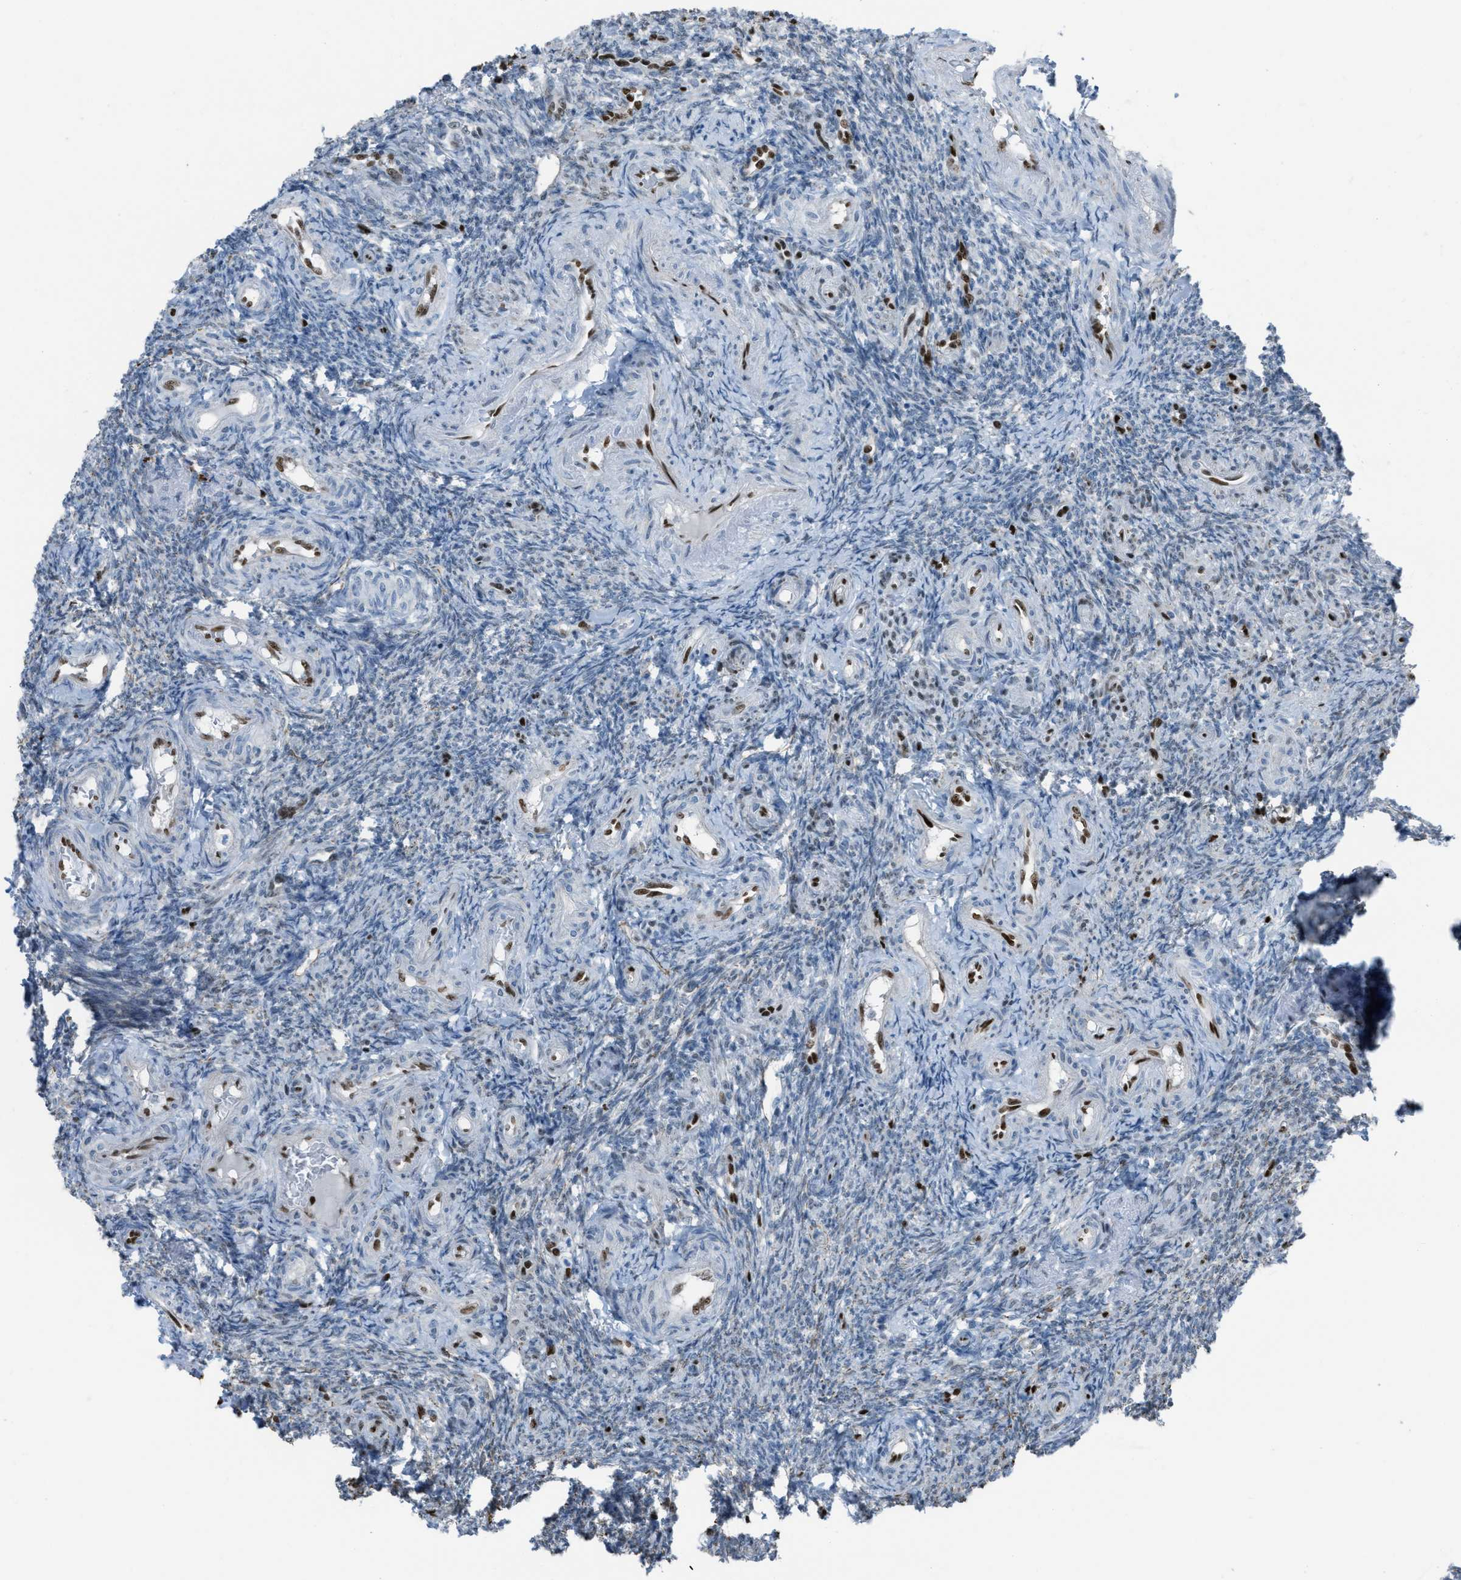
{"staining": {"intensity": "moderate", "quantity": ">75%", "location": "cytoplasmic/membranous"}, "tissue": "ovary", "cell_type": "Follicle cells", "image_type": "normal", "snomed": [{"axis": "morphology", "description": "Normal tissue, NOS"}, {"axis": "topography", "description": "Ovary"}], "caption": "This is an image of immunohistochemistry (IHC) staining of benign ovary, which shows moderate positivity in the cytoplasmic/membranous of follicle cells.", "gene": "SLFN5", "patient": {"sex": "female", "age": 41}}